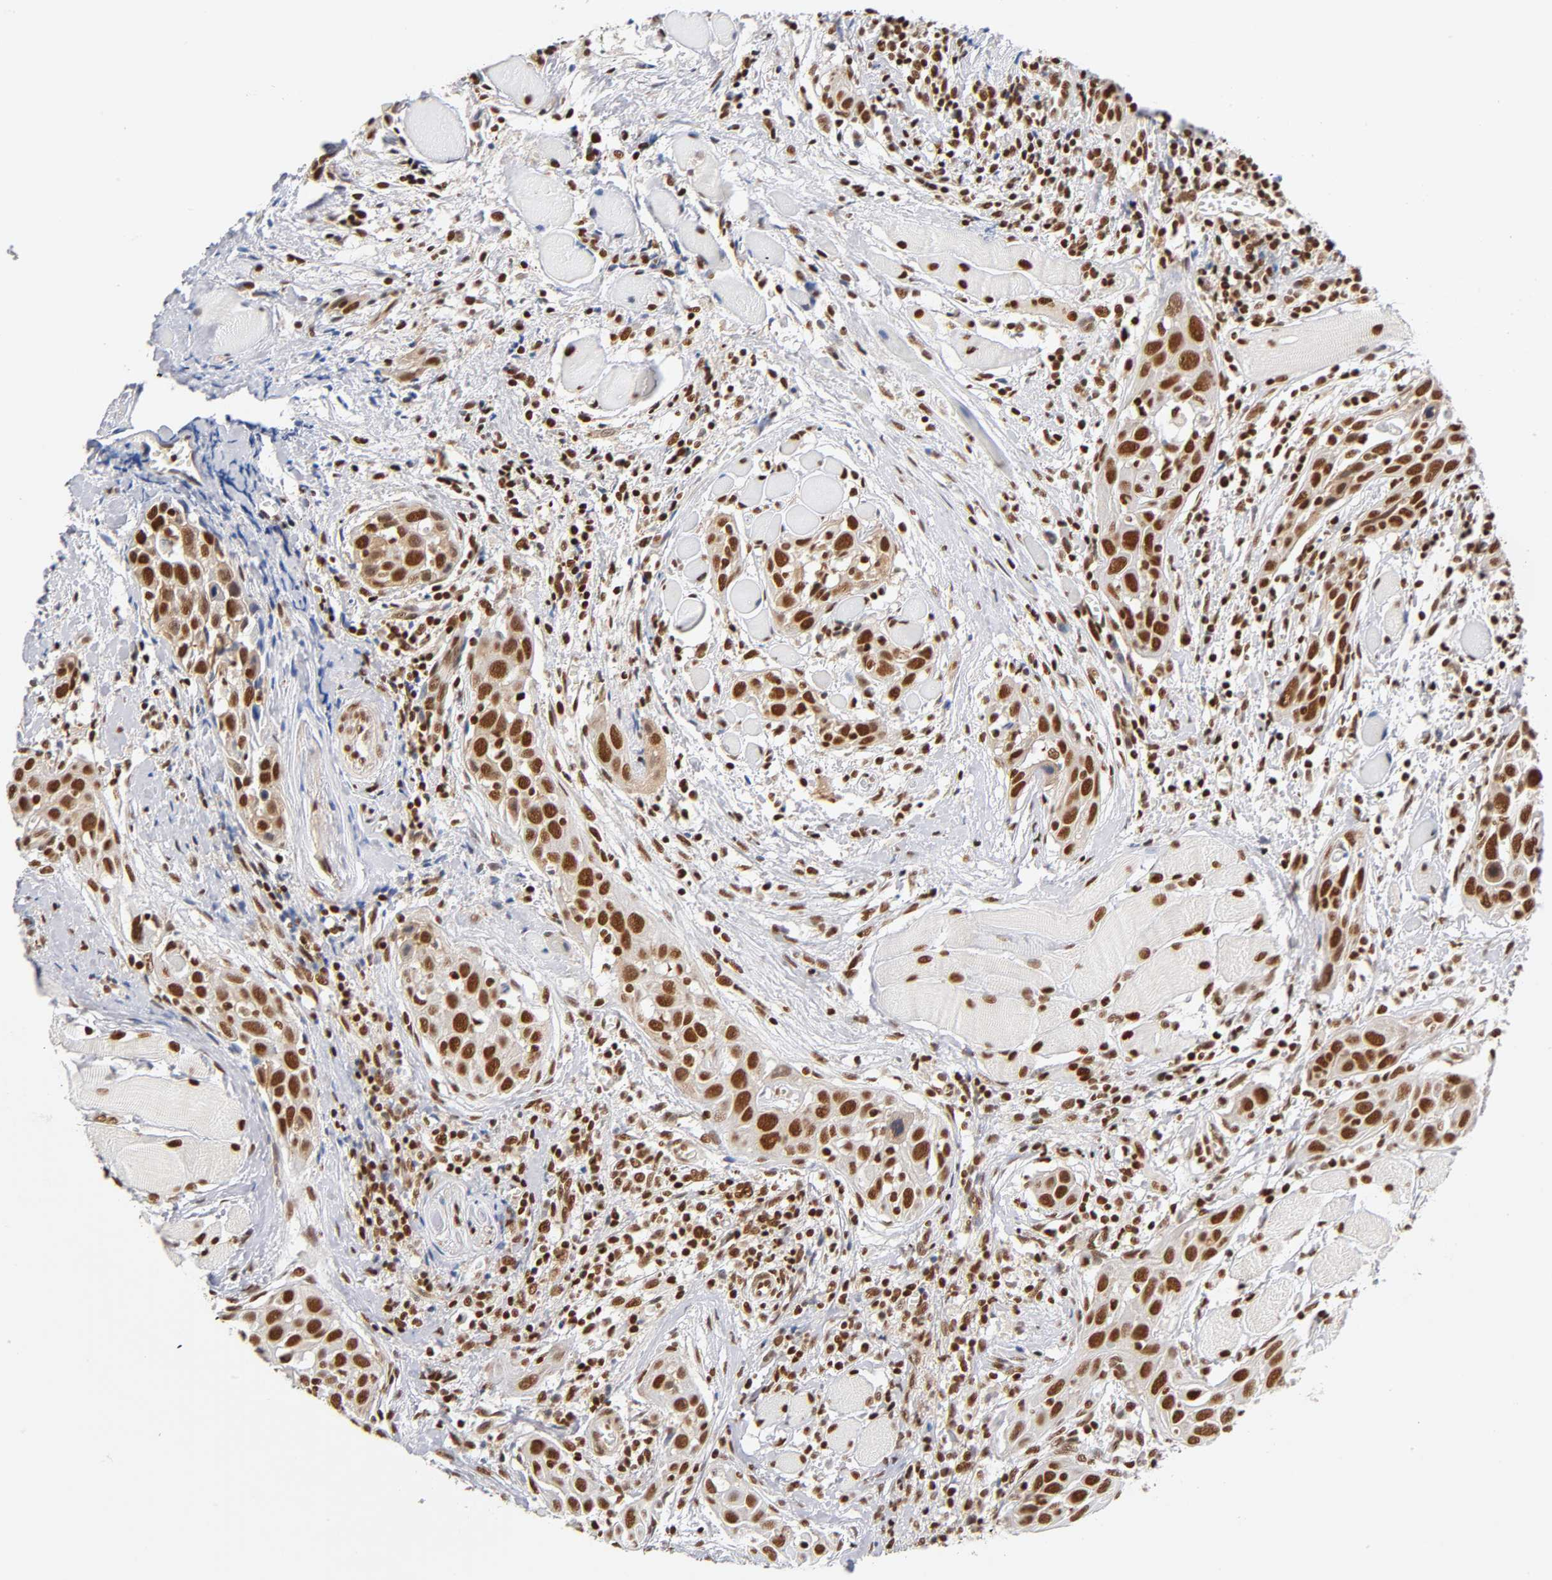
{"staining": {"intensity": "strong", "quantity": ">75%", "location": "nuclear"}, "tissue": "head and neck cancer", "cell_type": "Tumor cells", "image_type": "cancer", "snomed": [{"axis": "morphology", "description": "Squamous cell carcinoma, NOS"}, {"axis": "topography", "description": "Oral tissue"}, {"axis": "topography", "description": "Head-Neck"}], "caption": "This is a micrograph of IHC staining of head and neck cancer (squamous cell carcinoma), which shows strong positivity in the nuclear of tumor cells.", "gene": "ILKAP", "patient": {"sex": "female", "age": 50}}